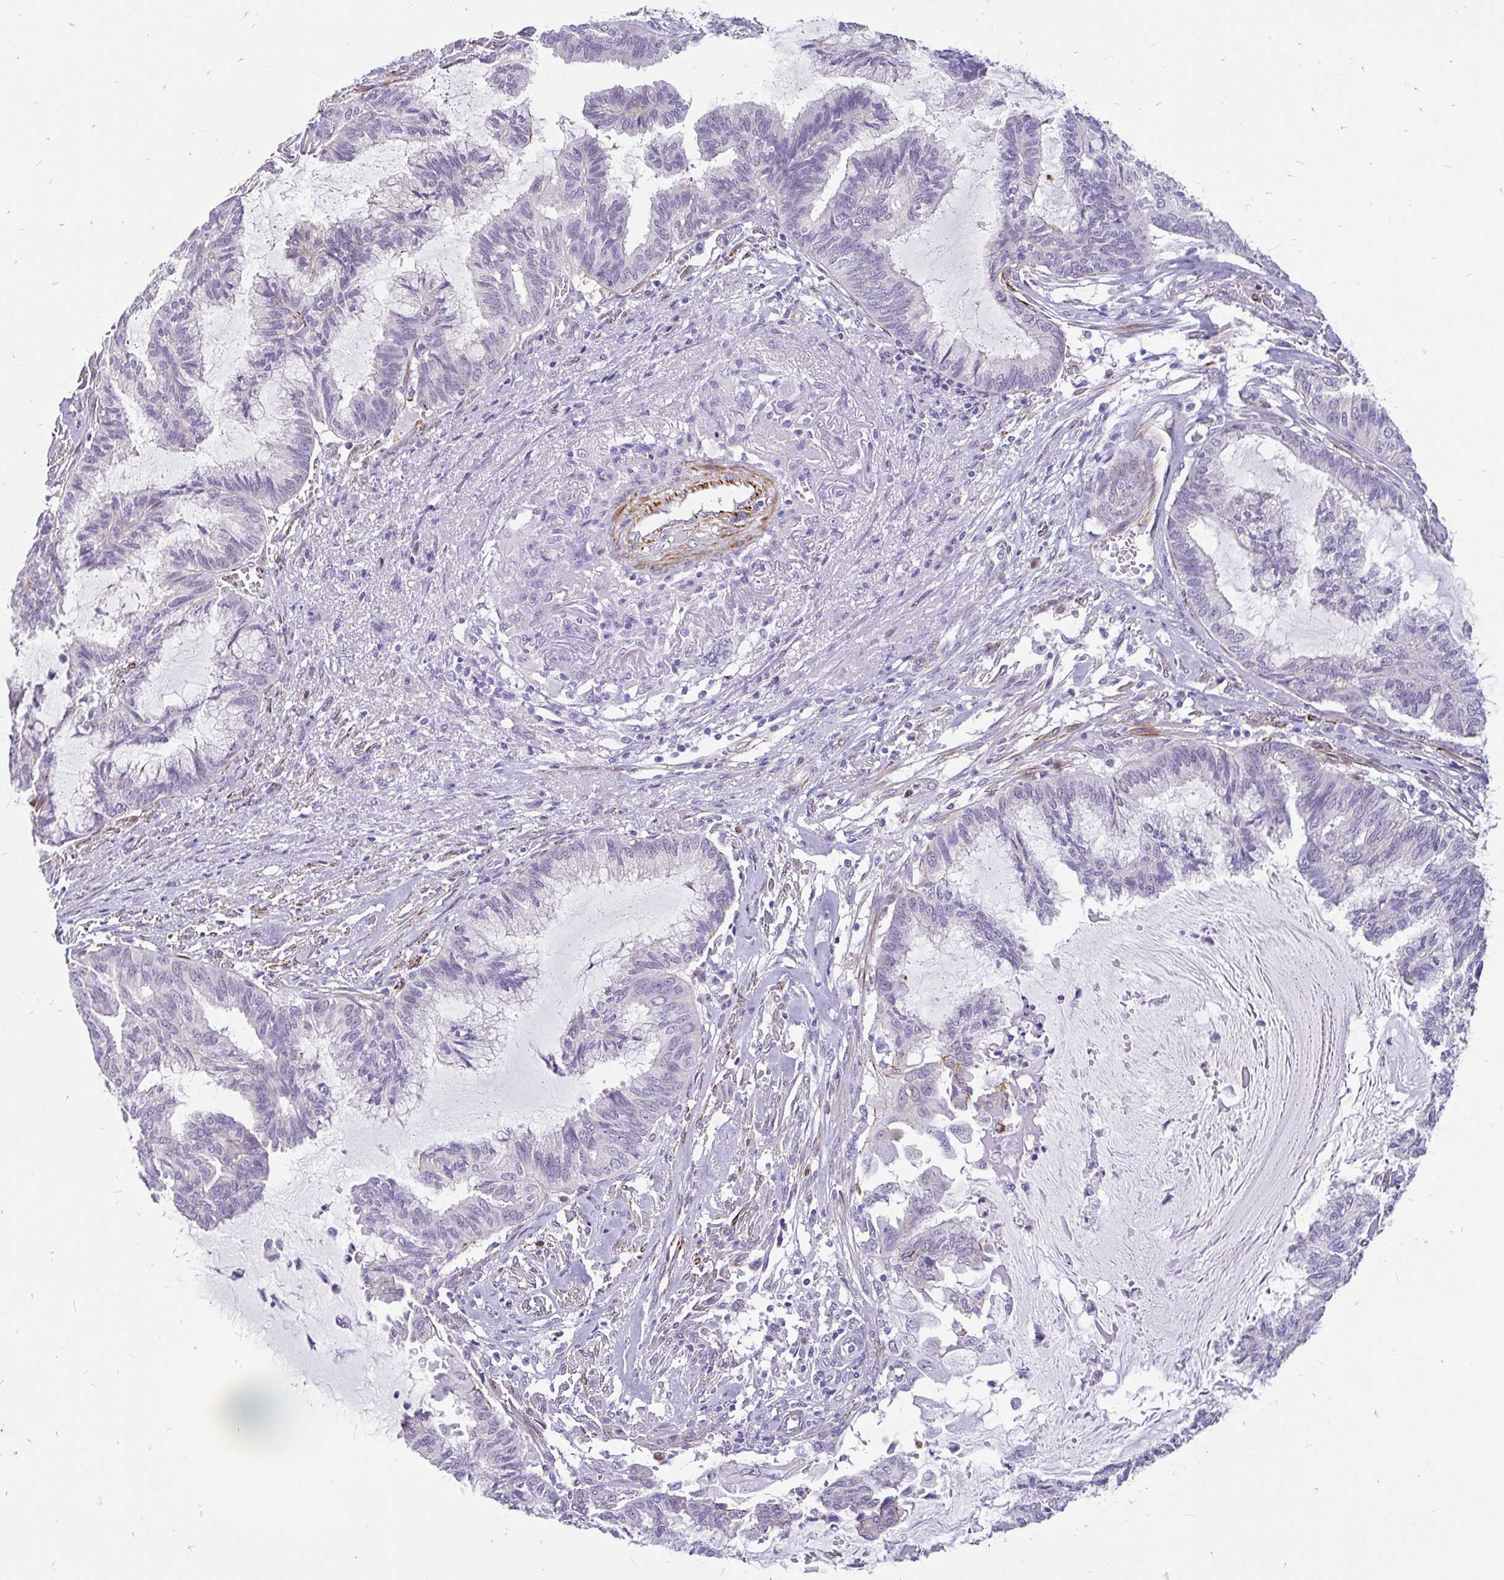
{"staining": {"intensity": "negative", "quantity": "none", "location": "none"}, "tissue": "endometrial cancer", "cell_type": "Tumor cells", "image_type": "cancer", "snomed": [{"axis": "morphology", "description": "Adenocarcinoma, NOS"}, {"axis": "topography", "description": "Endometrium"}], "caption": "The IHC histopathology image has no significant expression in tumor cells of endometrial cancer tissue.", "gene": "EML5", "patient": {"sex": "female", "age": 86}}